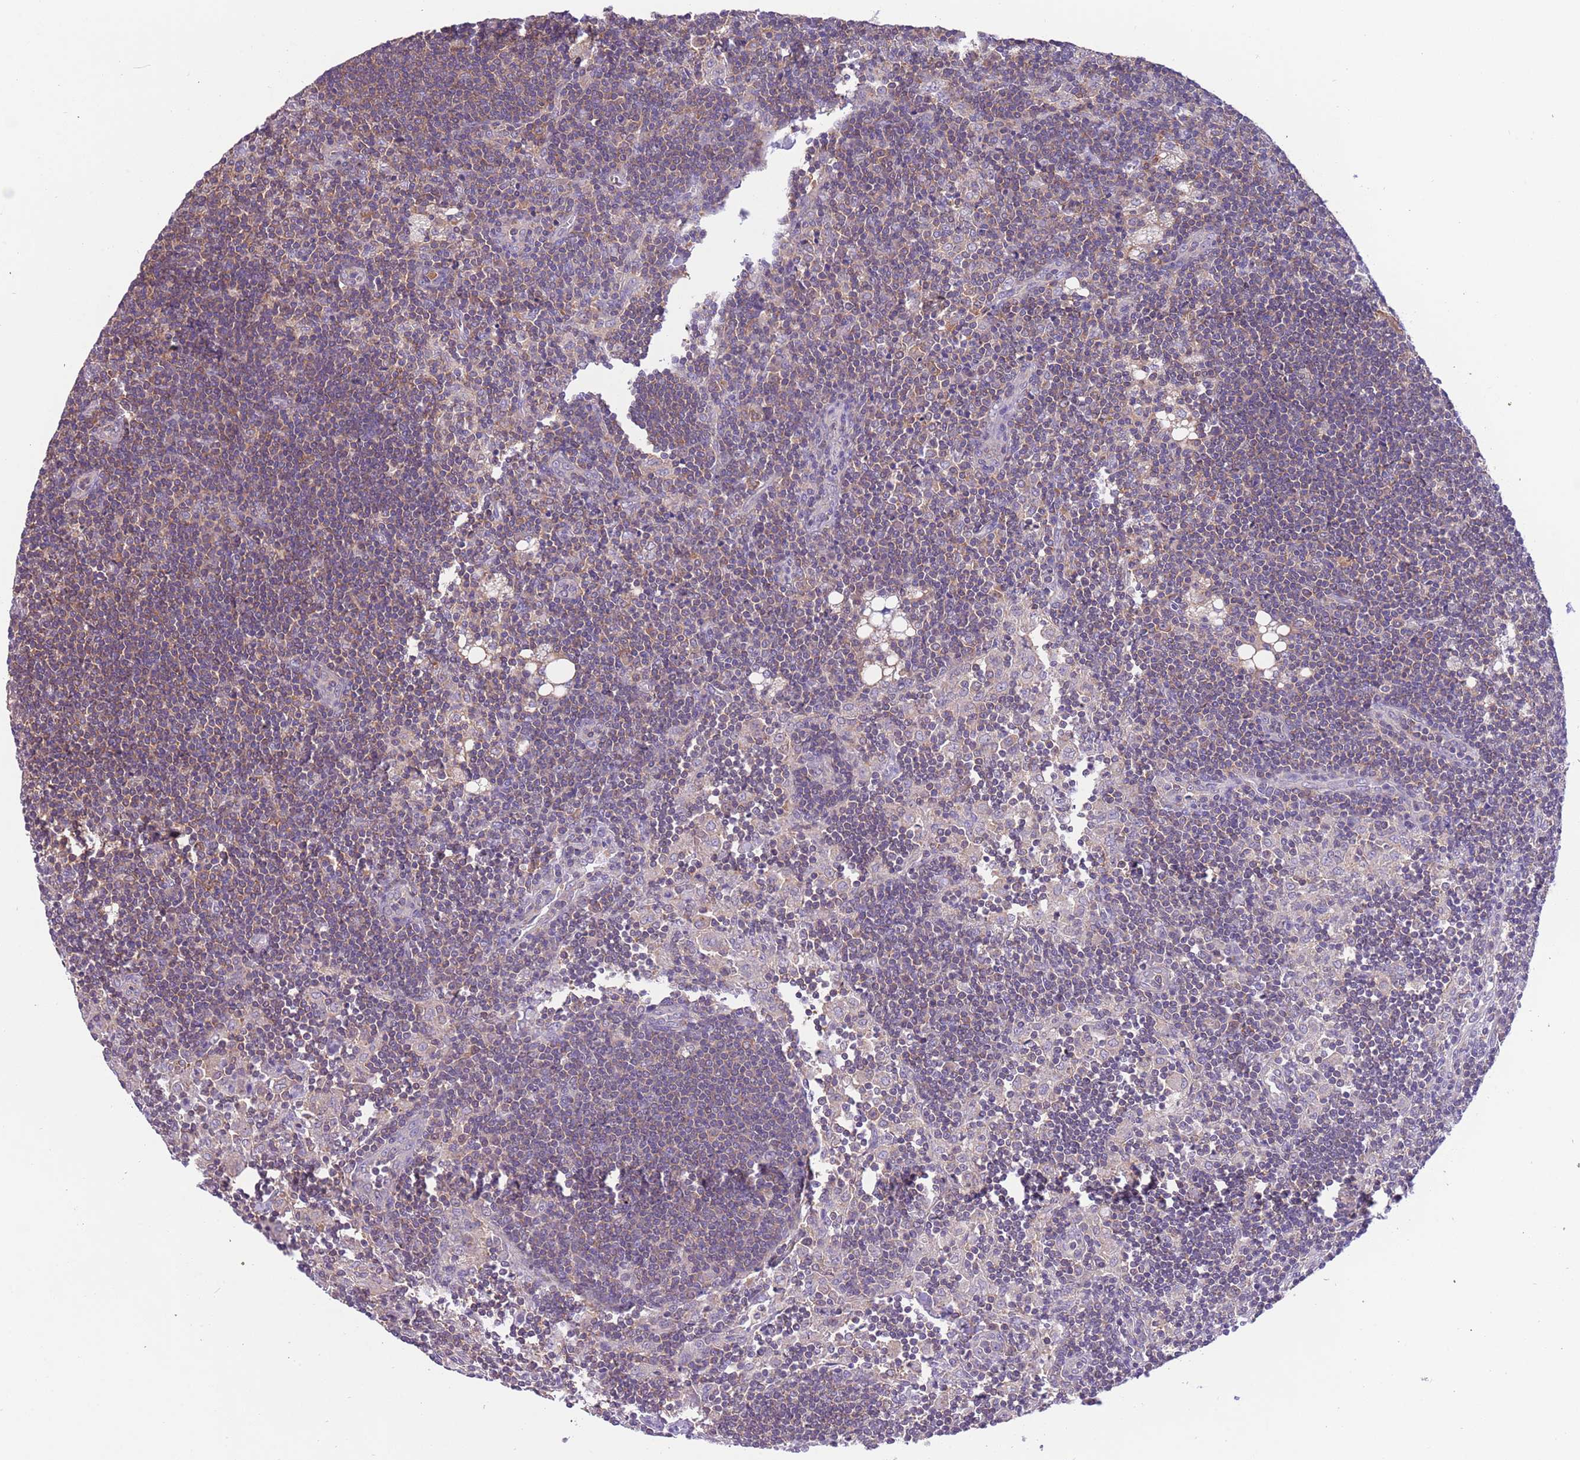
{"staining": {"intensity": "moderate", "quantity": "25%-75%", "location": "cytoplasmic/membranous"}, "tissue": "lymph node", "cell_type": "Germinal center cells", "image_type": "normal", "snomed": [{"axis": "morphology", "description": "Normal tissue, NOS"}, {"axis": "topography", "description": "Lymph node"}], "caption": "Germinal center cells show moderate cytoplasmic/membranous staining in approximately 25%-75% of cells in normal lymph node. (Stains: DAB in brown, nuclei in blue, Microscopy: brightfield microscopy at high magnification).", "gene": "STIP1", "patient": {"sex": "male", "age": 24}}